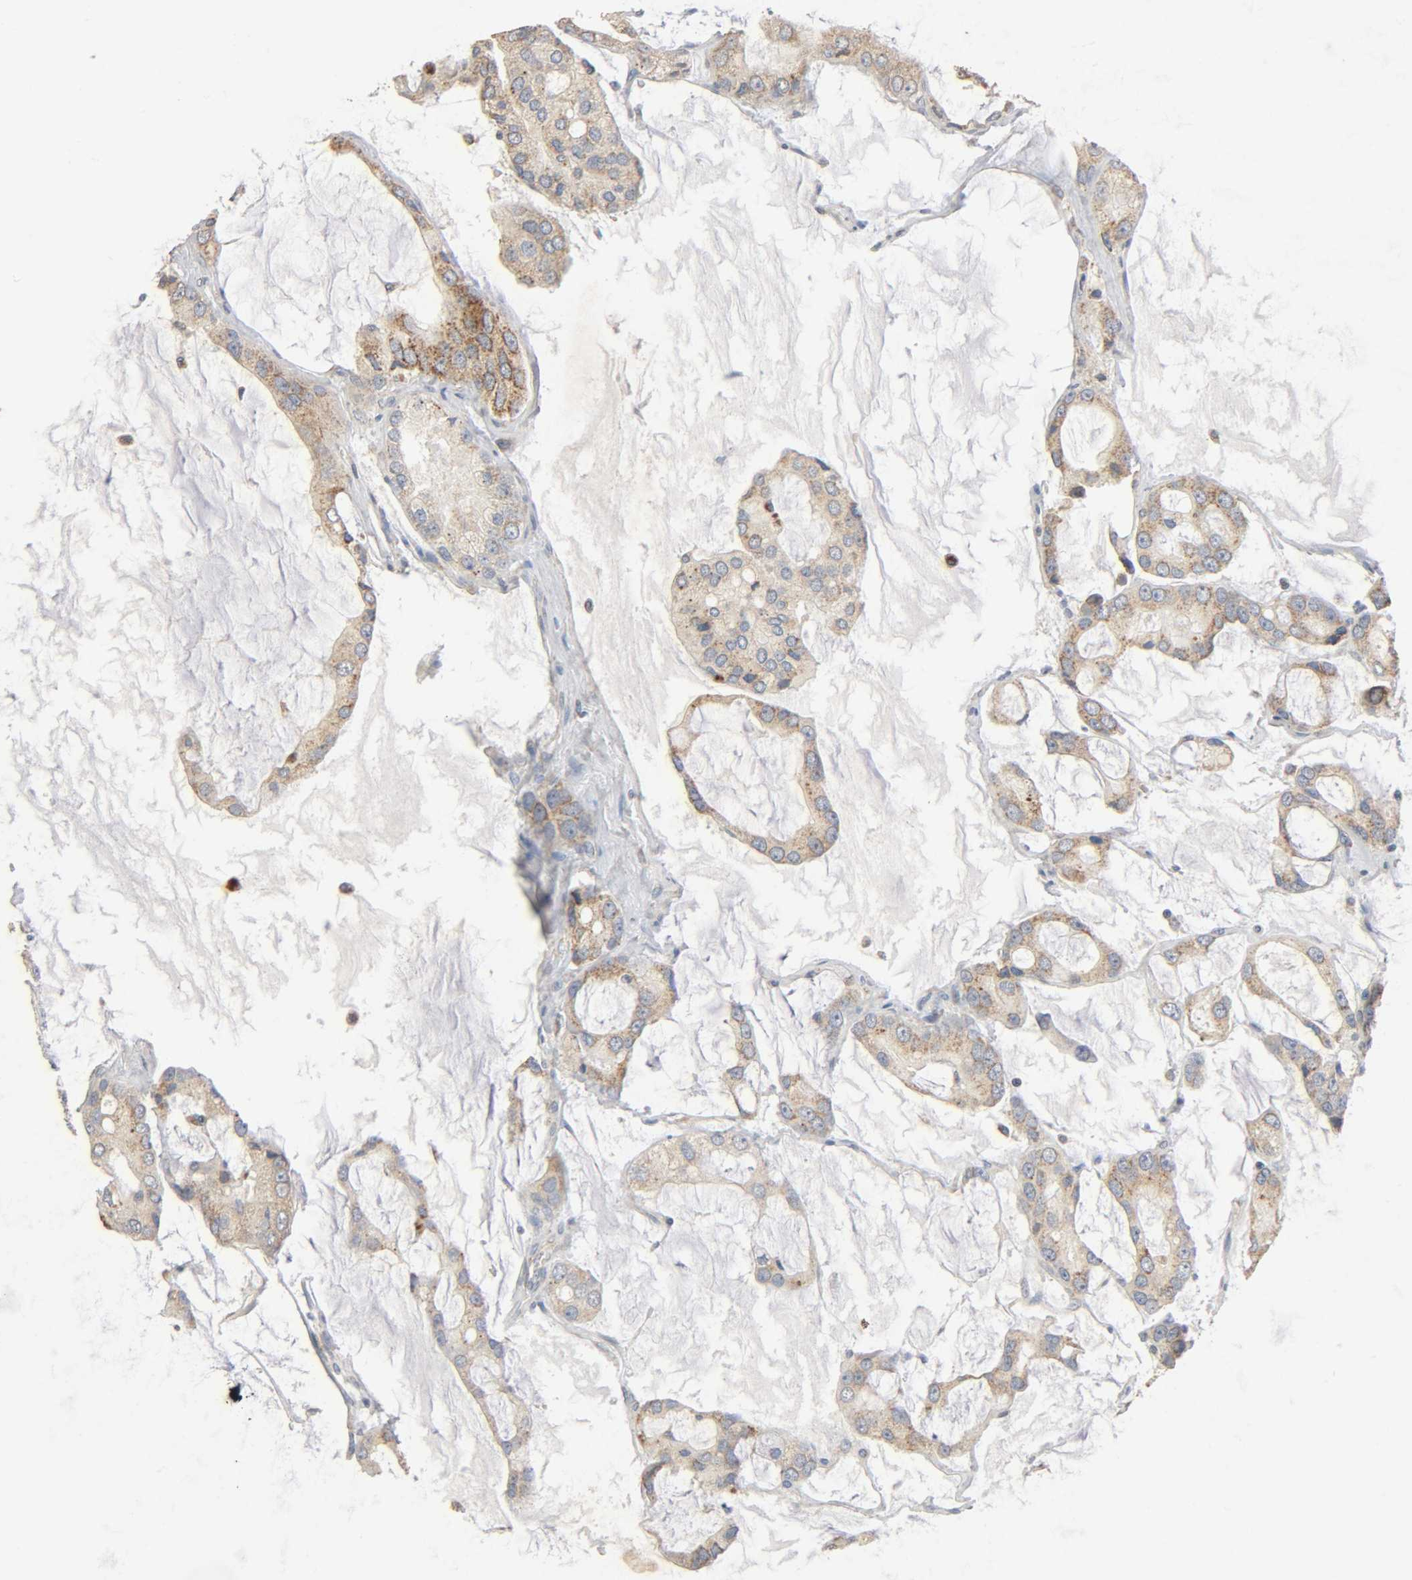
{"staining": {"intensity": "moderate", "quantity": ">75%", "location": "cytoplasmic/membranous"}, "tissue": "prostate cancer", "cell_type": "Tumor cells", "image_type": "cancer", "snomed": [{"axis": "morphology", "description": "Adenocarcinoma, High grade"}, {"axis": "topography", "description": "Prostate"}], "caption": "Tumor cells exhibit moderate cytoplasmic/membranous positivity in about >75% of cells in prostate cancer (adenocarcinoma (high-grade)).", "gene": "NDUFS3", "patient": {"sex": "male", "age": 67}}